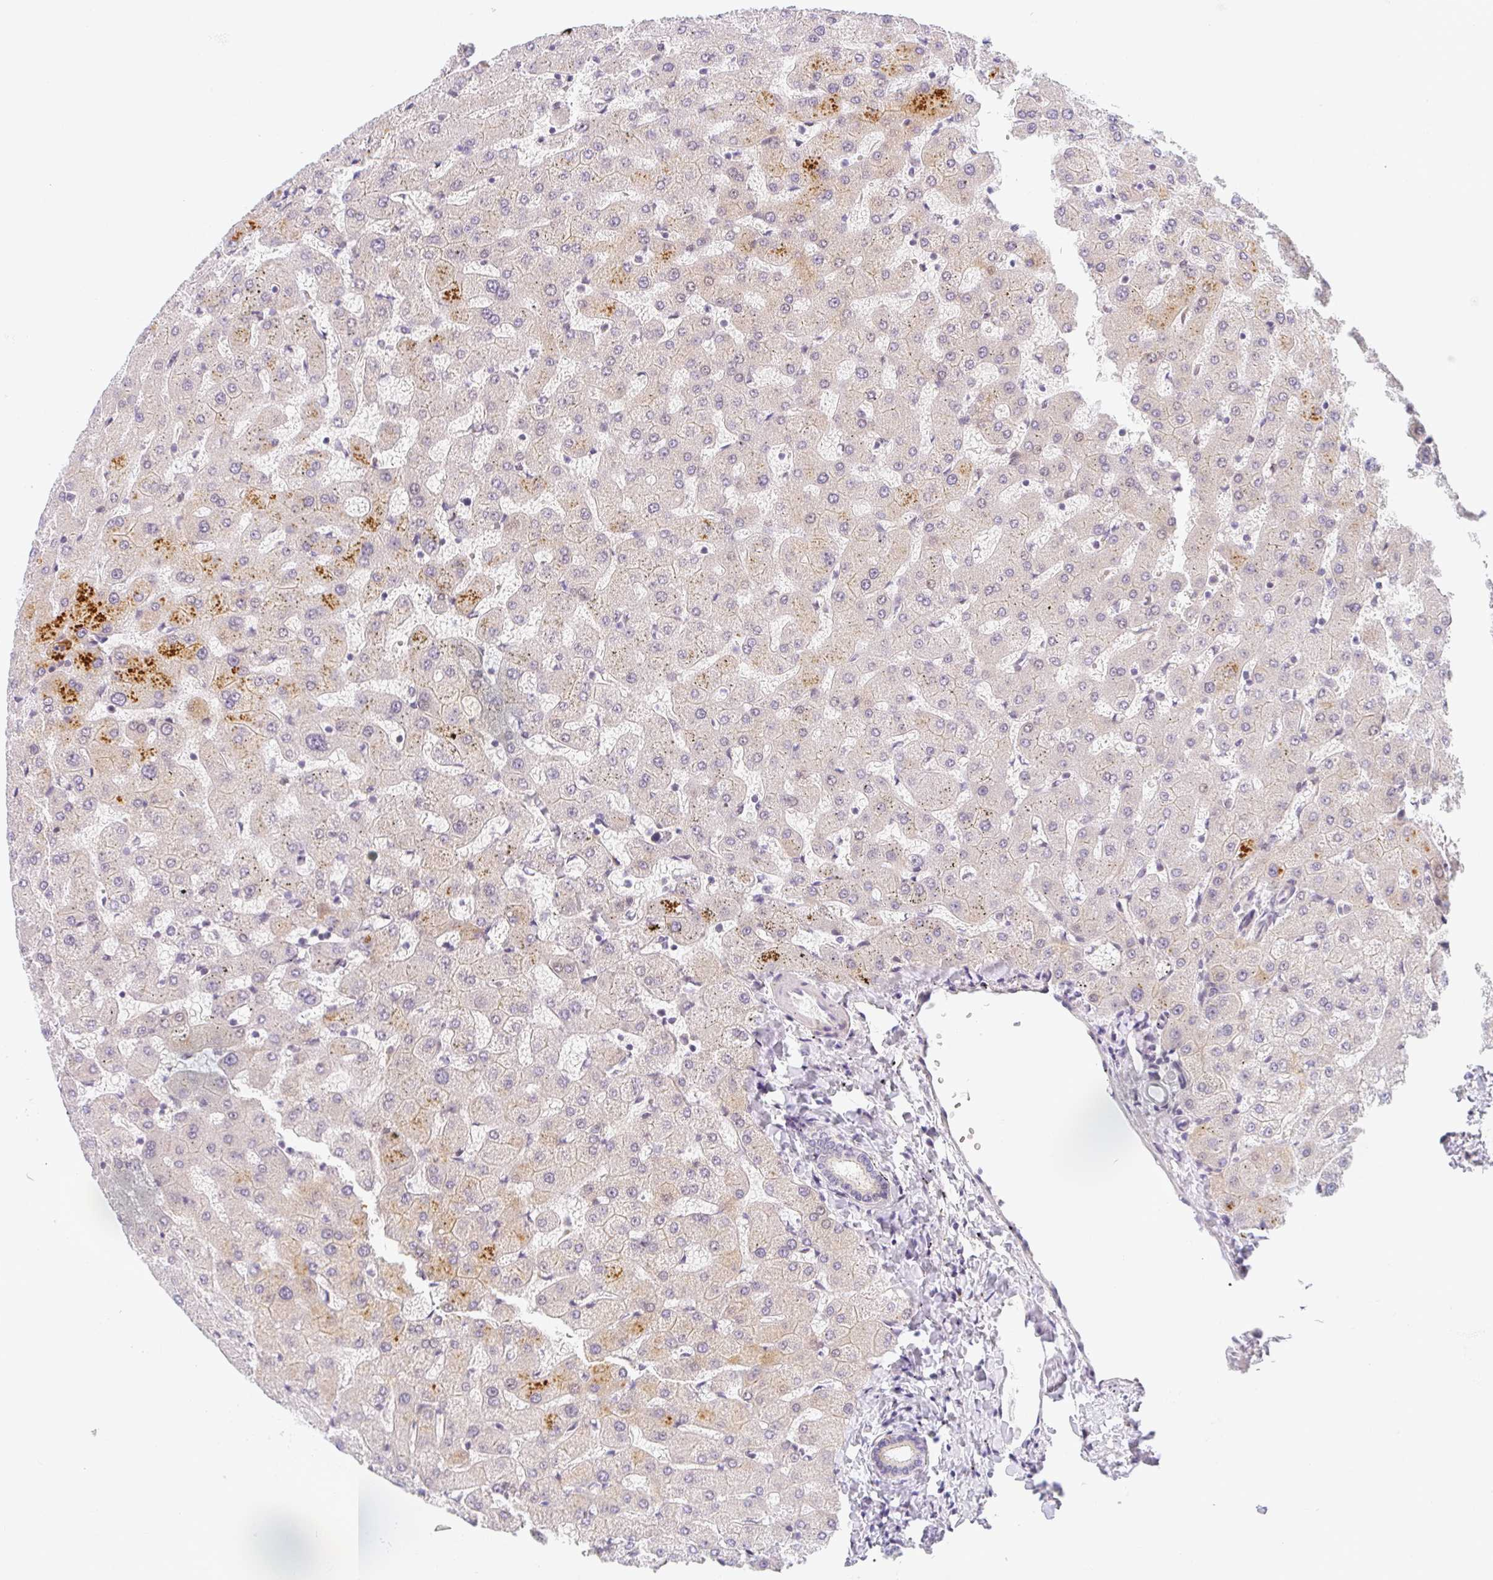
{"staining": {"intensity": "weak", "quantity": ">75%", "location": "cytoplasmic/membranous"}, "tissue": "liver", "cell_type": "Cholangiocytes", "image_type": "normal", "snomed": [{"axis": "morphology", "description": "Normal tissue, NOS"}, {"axis": "topography", "description": "Liver"}], "caption": "Cholangiocytes exhibit weak cytoplasmic/membranous expression in about >75% of cells in unremarkable liver. The staining was performed using DAB (3,3'-diaminobenzidine) to visualize the protein expression in brown, while the nuclei were stained in blue with hematoxylin (Magnification: 20x).", "gene": "TMEM86A", "patient": {"sex": "female", "age": 63}}